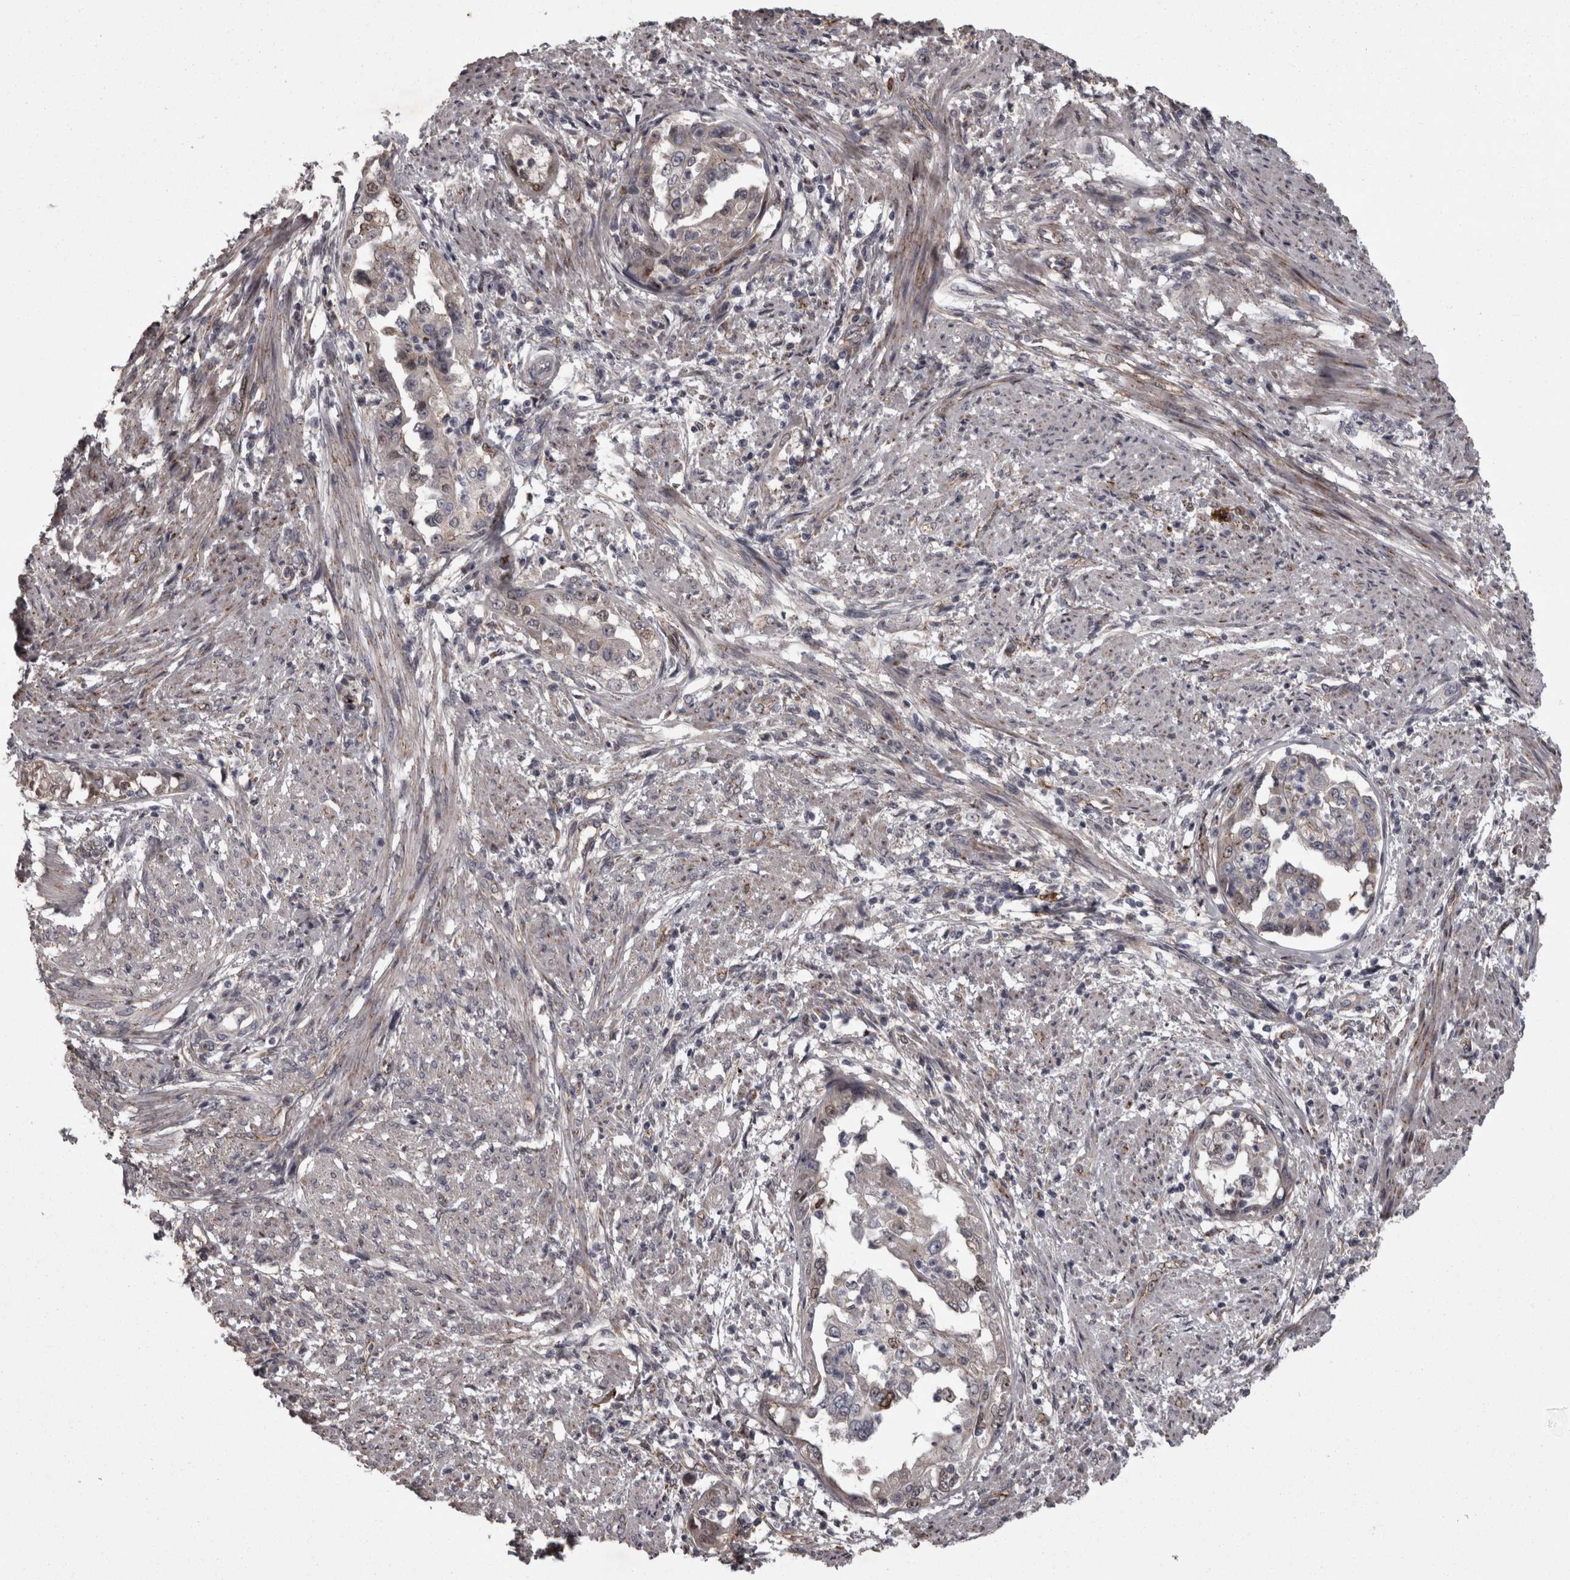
{"staining": {"intensity": "weak", "quantity": "25%-75%", "location": "cytoplasmic/membranous"}, "tissue": "endometrial cancer", "cell_type": "Tumor cells", "image_type": "cancer", "snomed": [{"axis": "morphology", "description": "Adenocarcinoma, NOS"}, {"axis": "topography", "description": "Endometrium"}], "caption": "Immunohistochemical staining of human endometrial adenocarcinoma reveals weak cytoplasmic/membranous protein staining in about 25%-75% of tumor cells. The staining was performed using DAB (3,3'-diaminobenzidine), with brown indicating positive protein expression. Nuclei are stained blue with hematoxylin.", "gene": "PCDH17", "patient": {"sex": "female", "age": 85}}